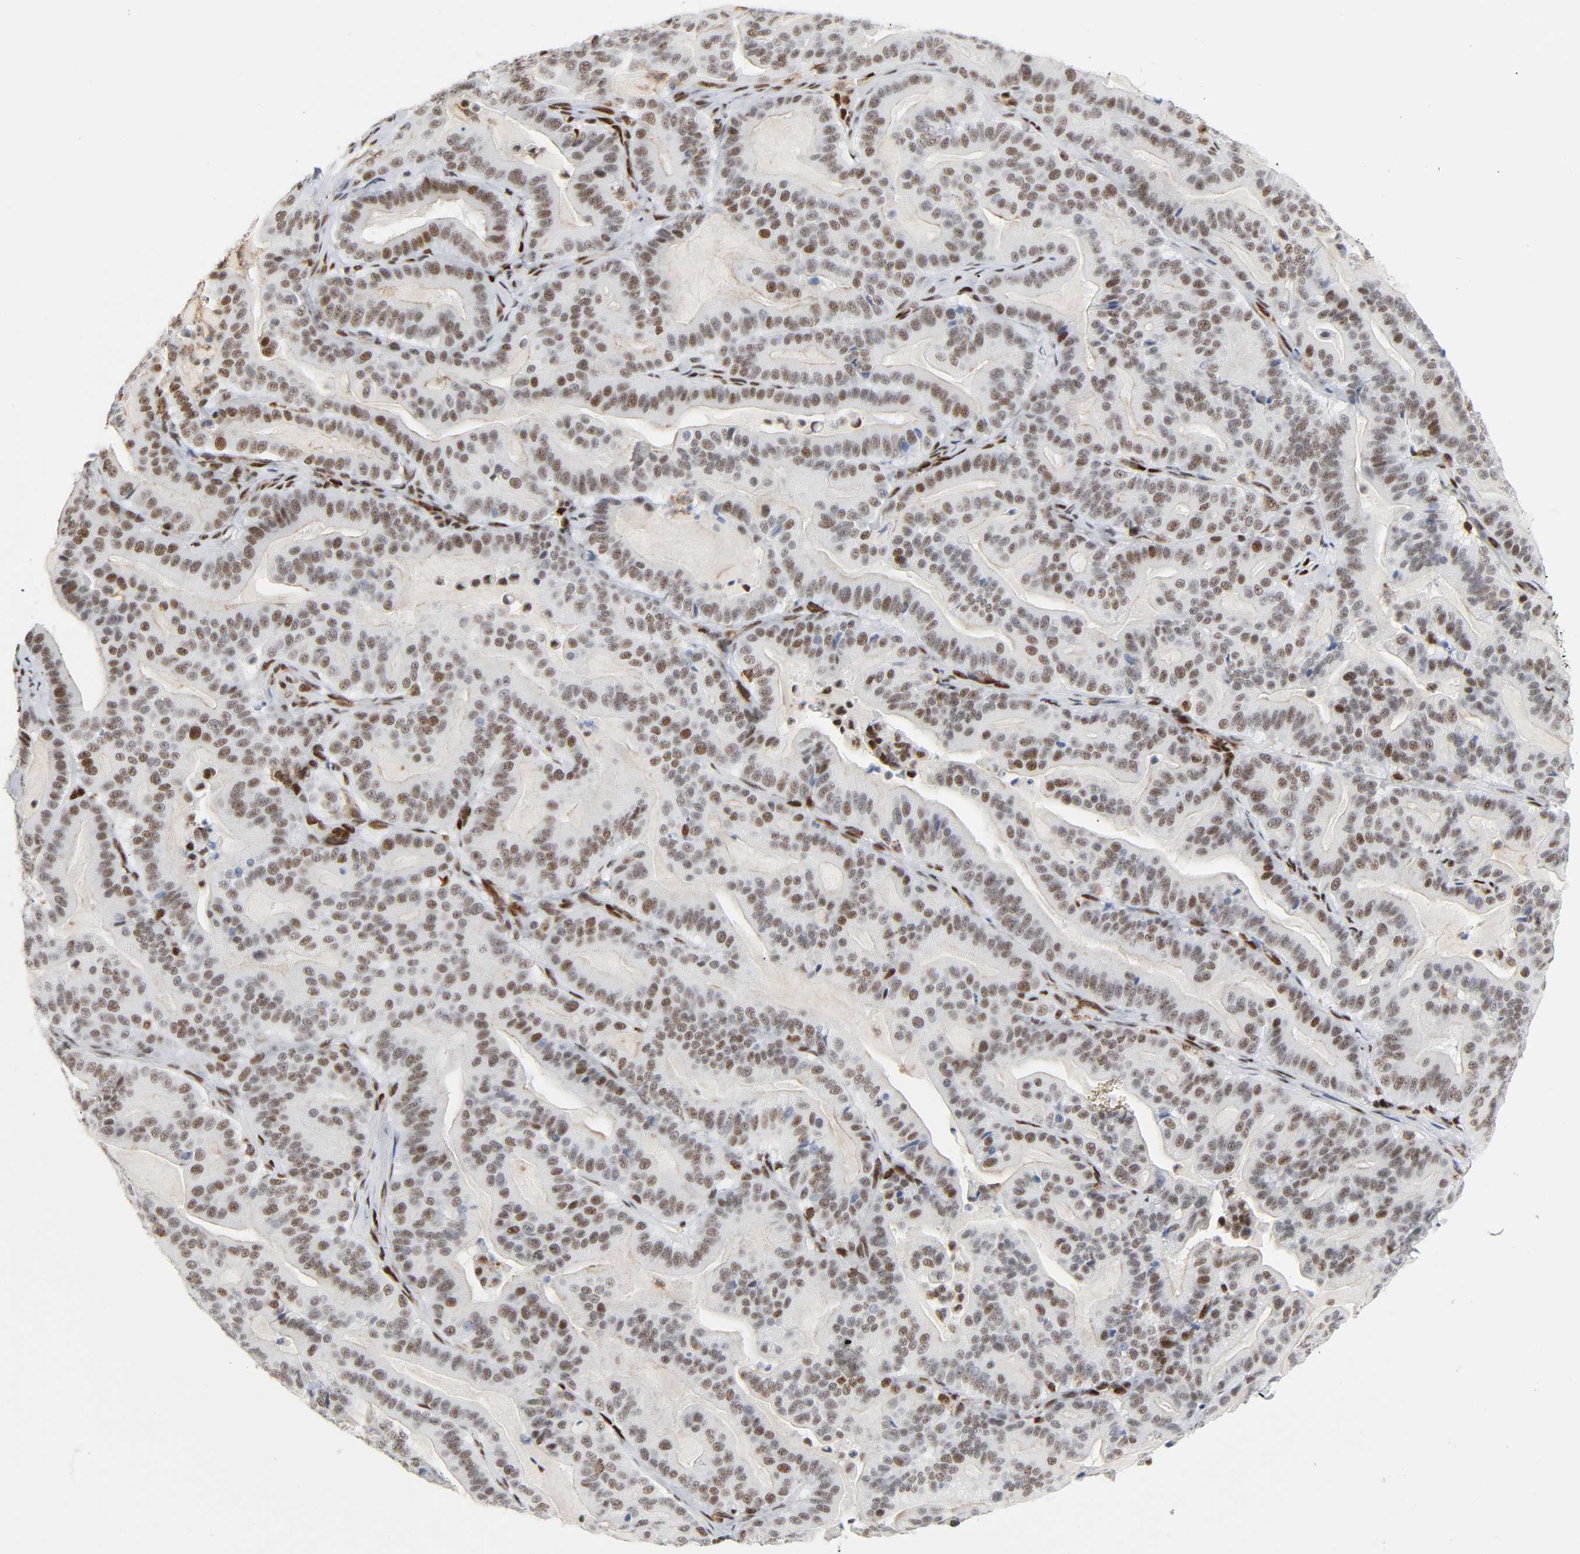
{"staining": {"intensity": "moderate", "quantity": "25%-75%", "location": "nuclear"}, "tissue": "pancreatic cancer", "cell_type": "Tumor cells", "image_type": "cancer", "snomed": [{"axis": "morphology", "description": "Adenocarcinoma, NOS"}, {"axis": "topography", "description": "Pancreas"}], "caption": "The image reveals a brown stain indicating the presence of a protein in the nuclear of tumor cells in adenocarcinoma (pancreatic). The protein is shown in brown color, while the nuclei are stained blue.", "gene": "WAS", "patient": {"sex": "male", "age": 63}}